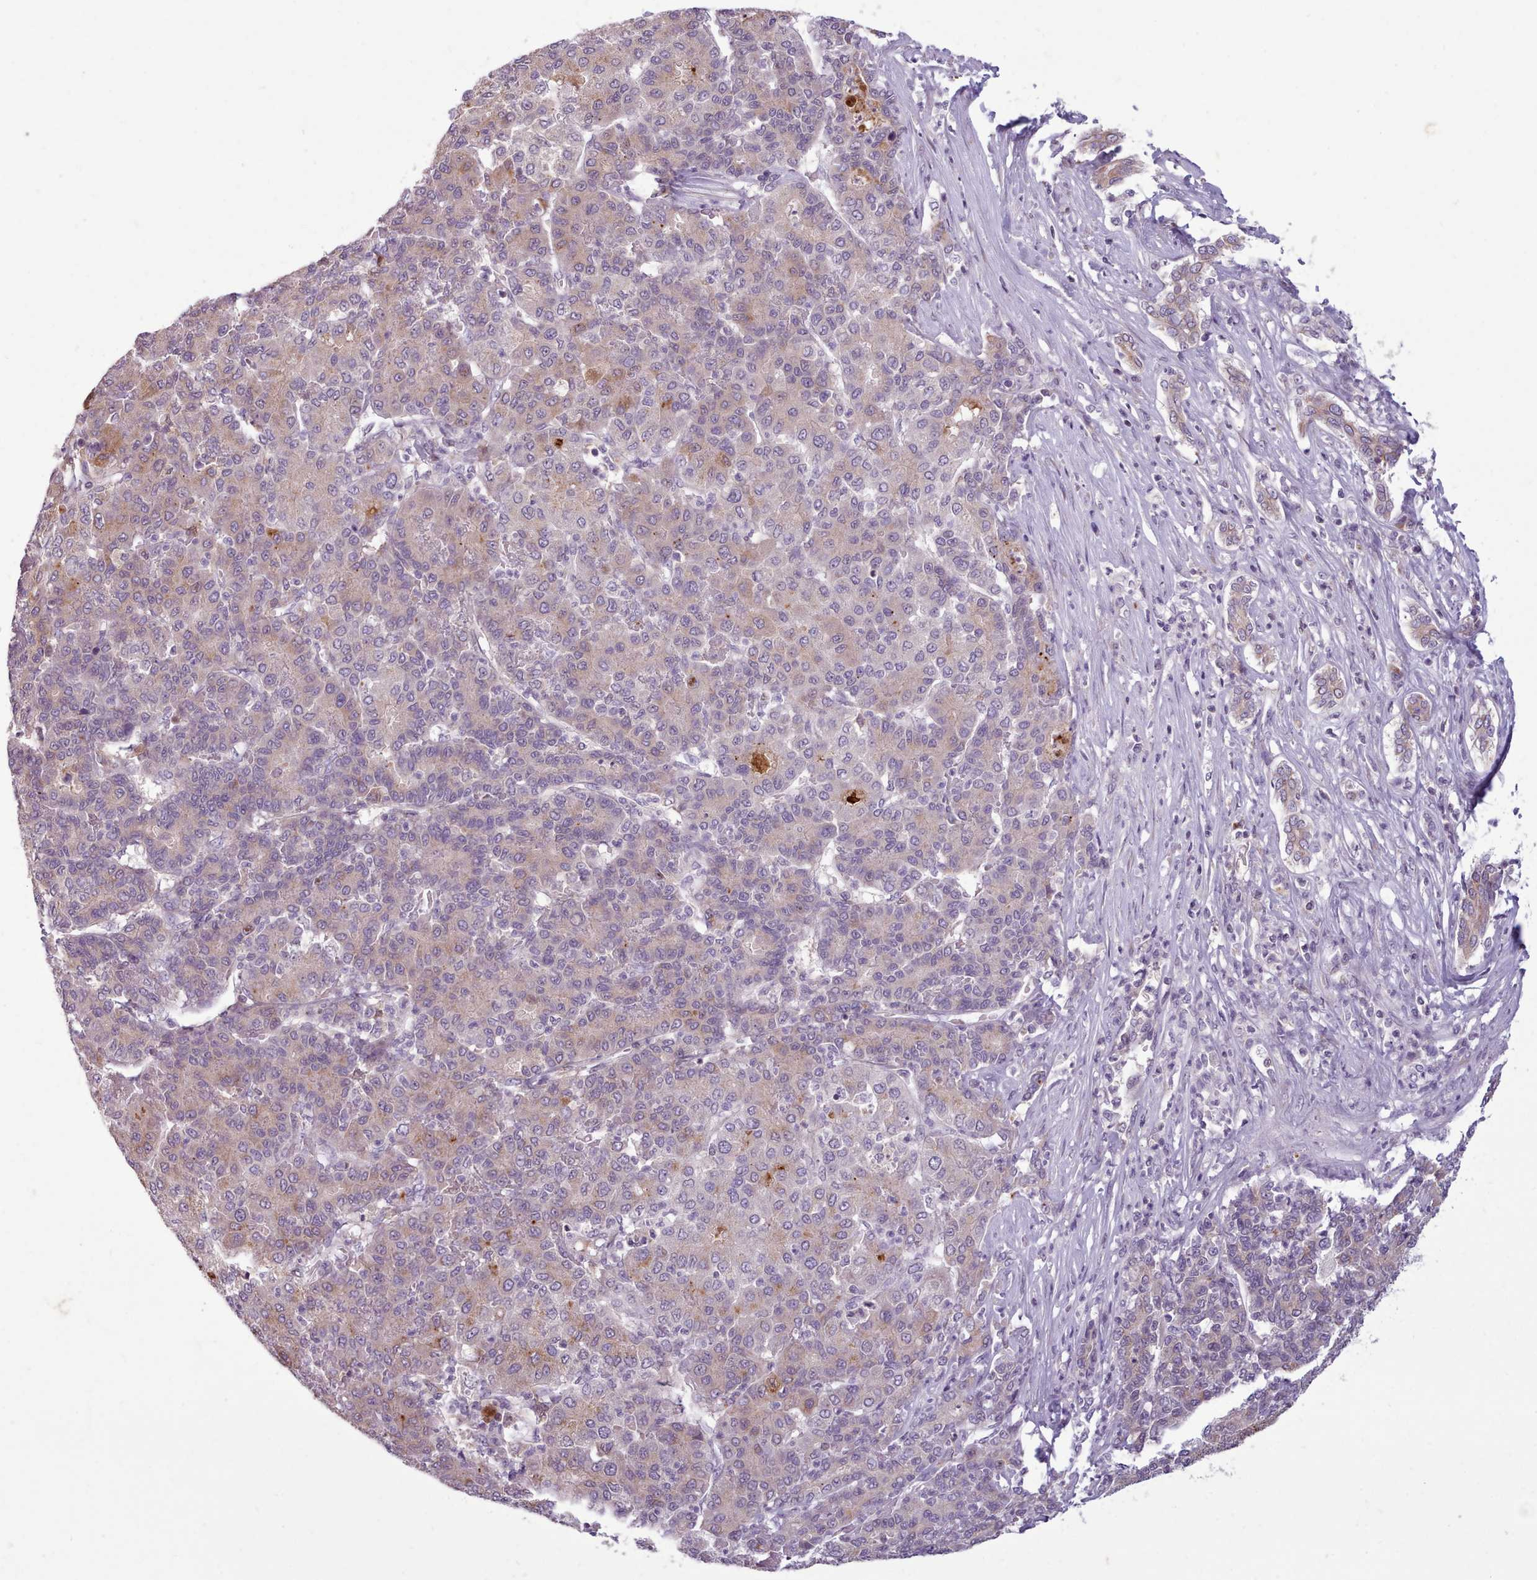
{"staining": {"intensity": "weak", "quantity": "<25%", "location": "cytoplasmic/membranous"}, "tissue": "liver cancer", "cell_type": "Tumor cells", "image_type": "cancer", "snomed": [{"axis": "morphology", "description": "Carcinoma, Hepatocellular, NOS"}, {"axis": "topography", "description": "Liver"}], "caption": "Immunohistochemistry (IHC) histopathology image of neoplastic tissue: human liver hepatocellular carcinoma stained with DAB displays no significant protein expression in tumor cells. The staining is performed using DAB (3,3'-diaminobenzidine) brown chromogen with nuclei counter-stained in using hematoxylin.", "gene": "NMRK1", "patient": {"sex": "male", "age": 65}}